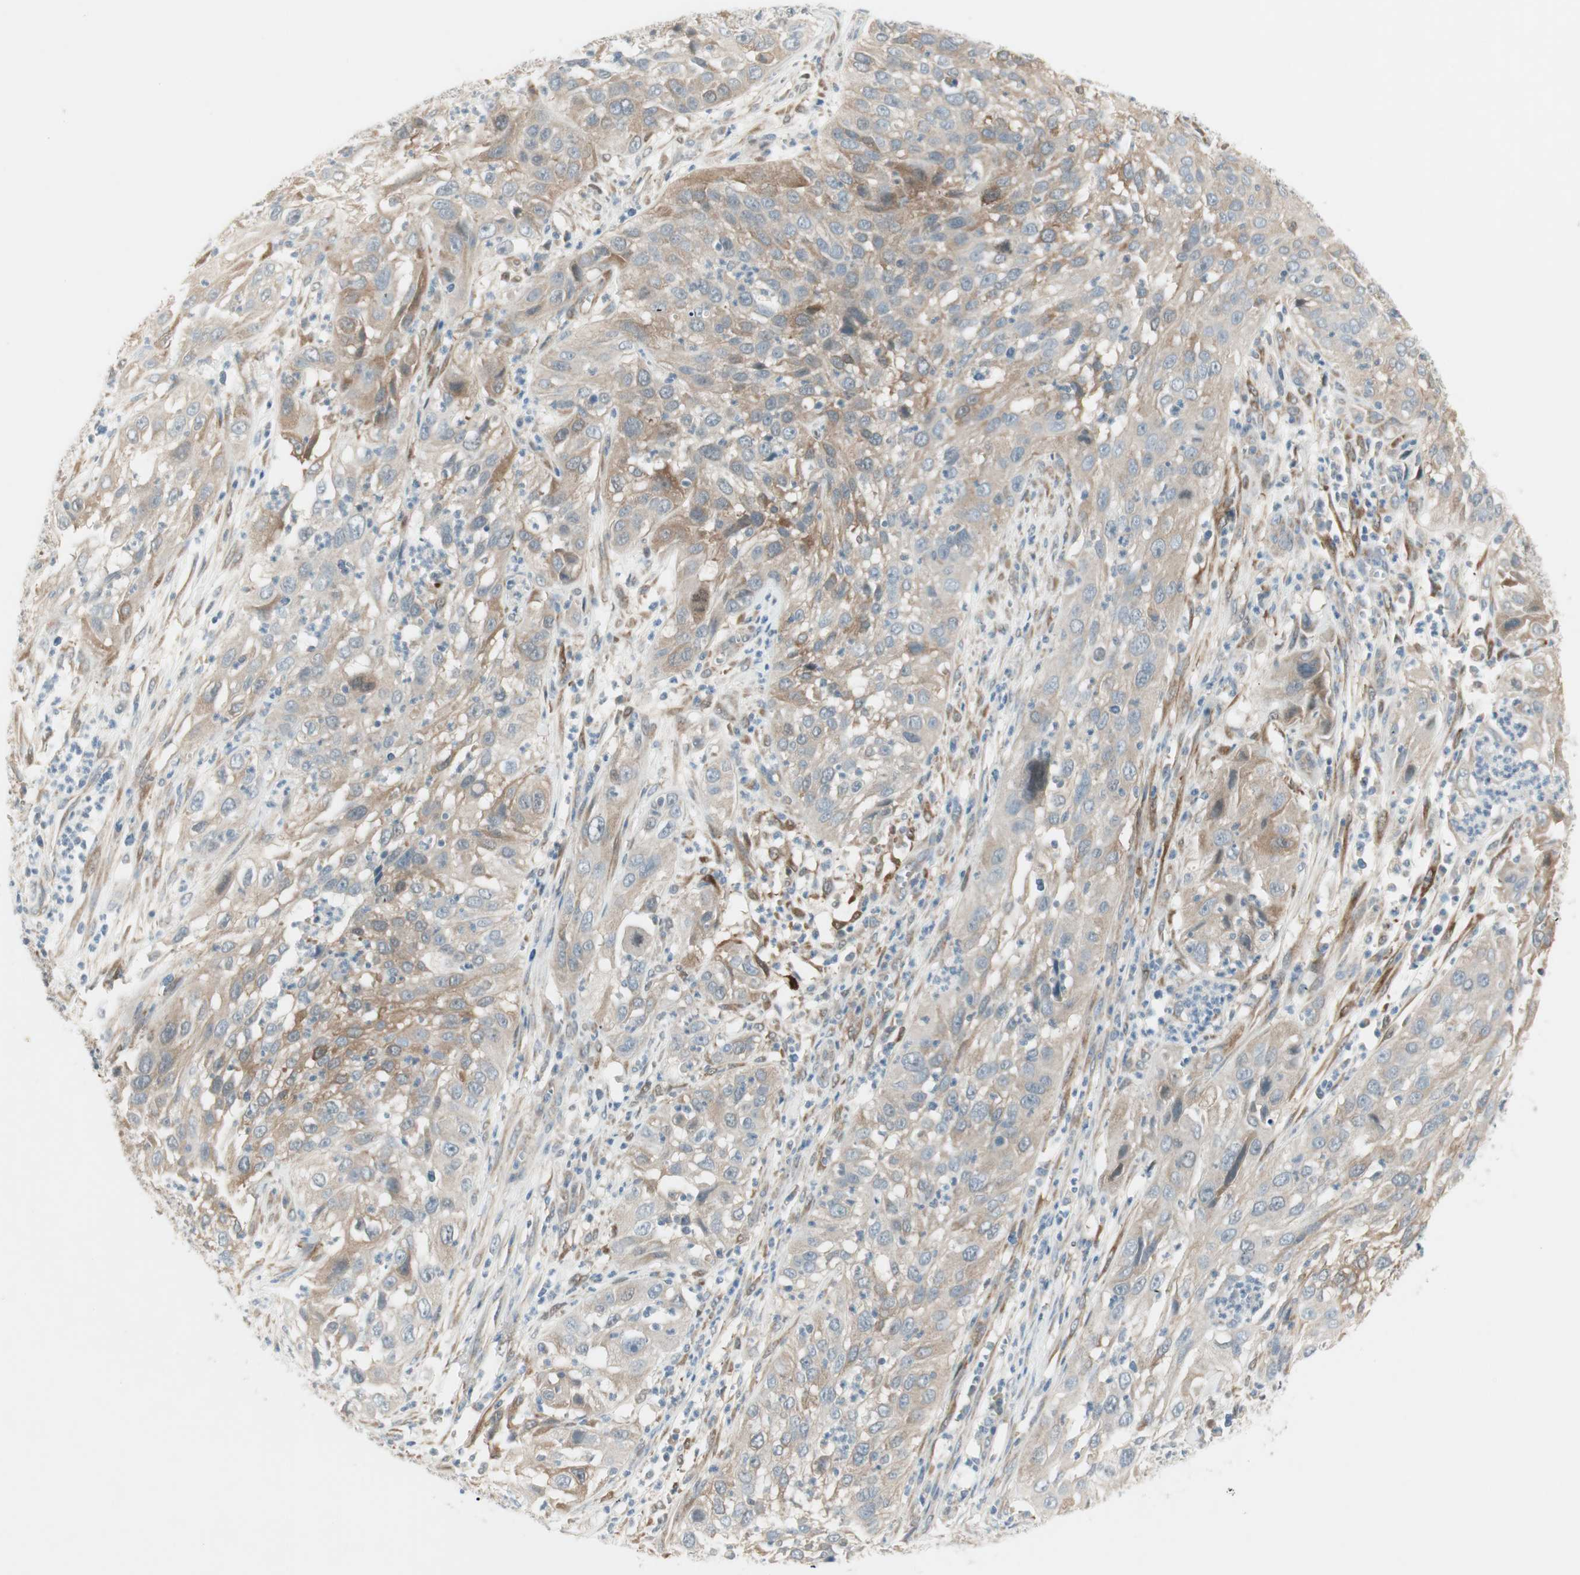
{"staining": {"intensity": "moderate", "quantity": "25%-75%", "location": "cytoplasmic/membranous"}, "tissue": "cervical cancer", "cell_type": "Tumor cells", "image_type": "cancer", "snomed": [{"axis": "morphology", "description": "Squamous cell carcinoma, NOS"}, {"axis": "topography", "description": "Cervix"}], "caption": "Cervical cancer stained for a protein displays moderate cytoplasmic/membranous positivity in tumor cells.", "gene": "STON1-GTF2A1L", "patient": {"sex": "female", "age": 32}}